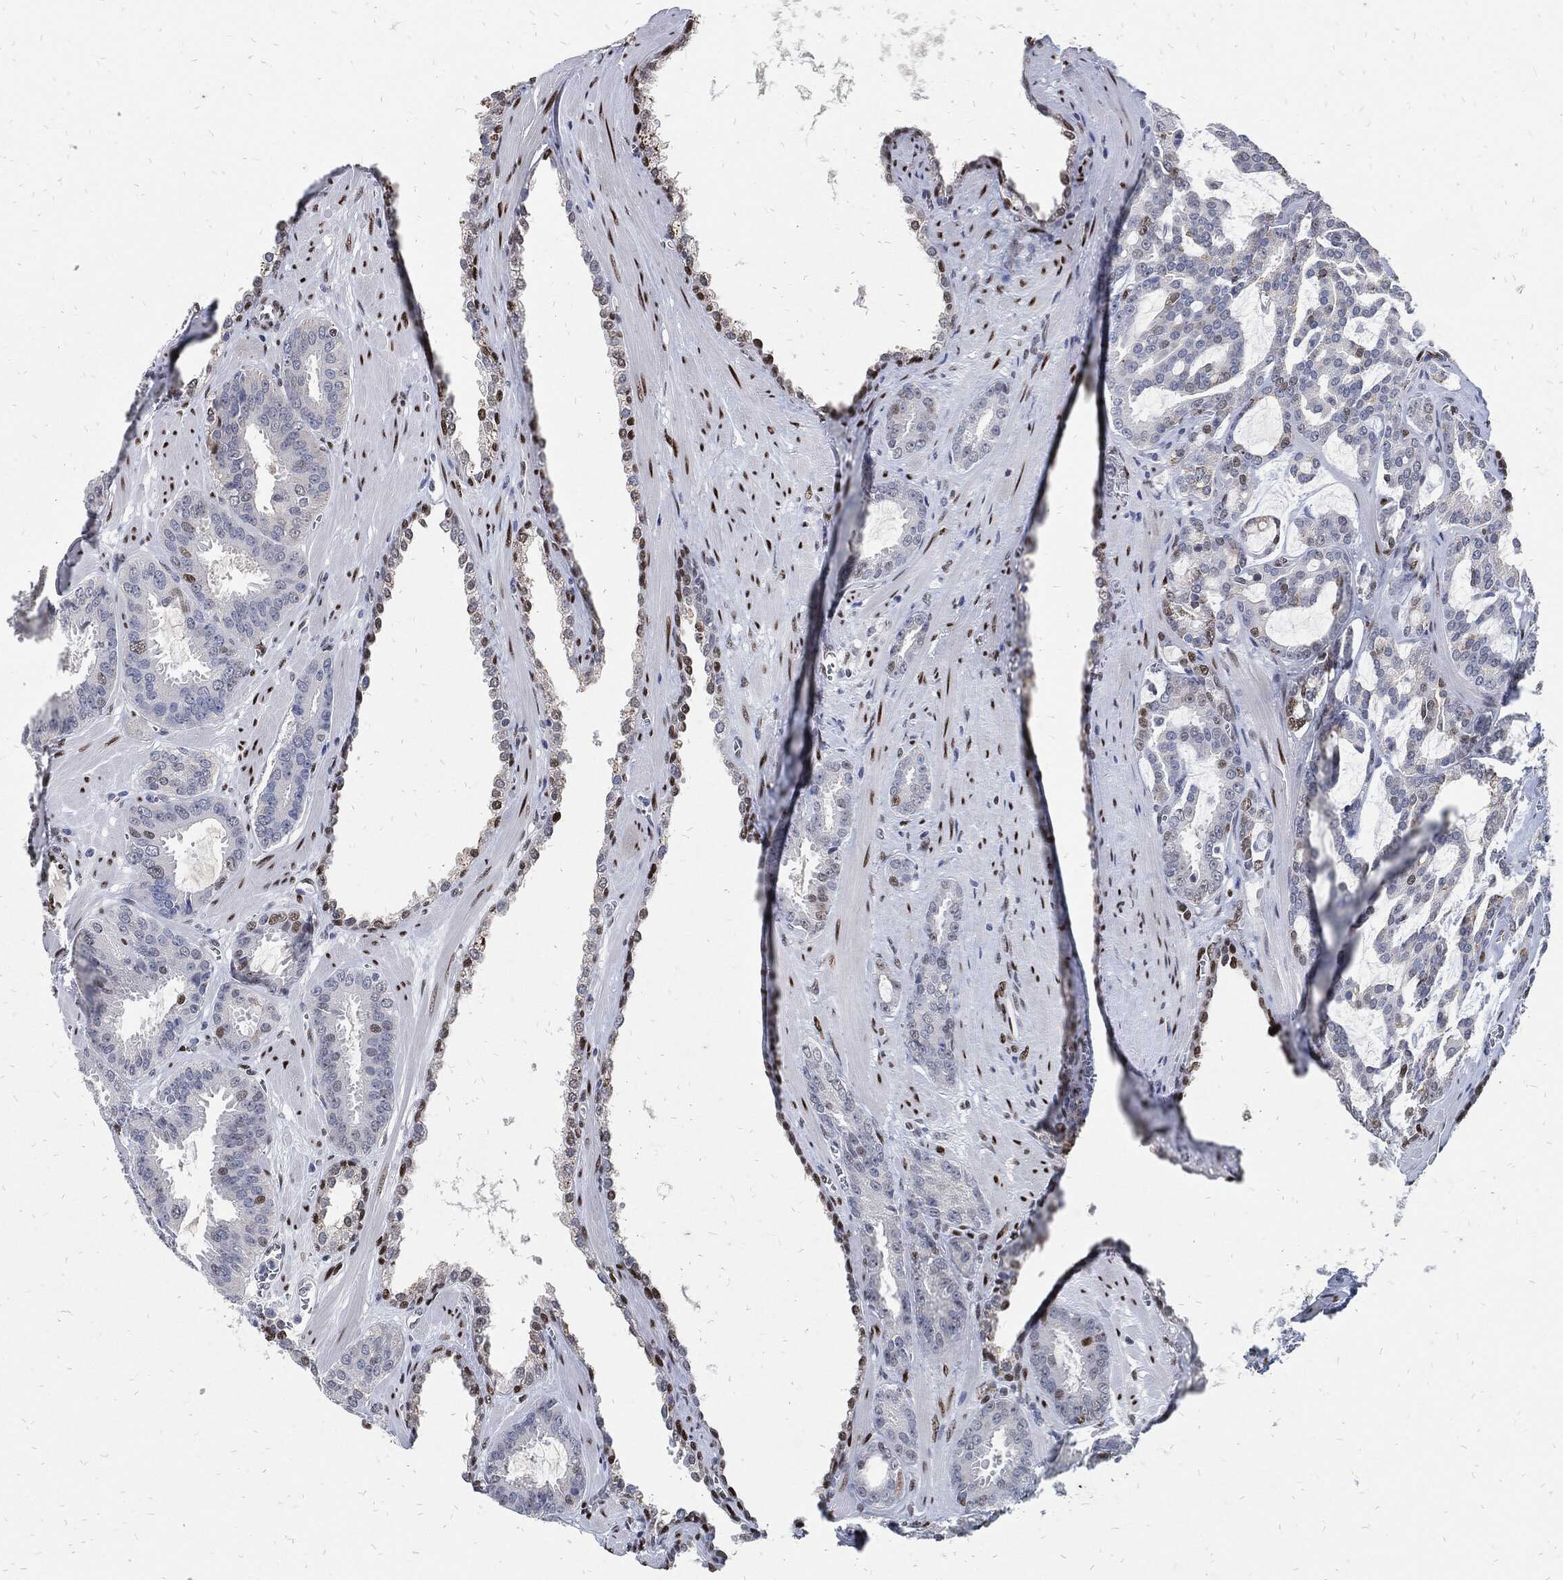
{"staining": {"intensity": "strong", "quantity": "<25%", "location": "nuclear"}, "tissue": "prostate cancer", "cell_type": "Tumor cells", "image_type": "cancer", "snomed": [{"axis": "morphology", "description": "Adenocarcinoma, NOS"}, {"axis": "topography", "description": "Prostate"}], "caption": "Protein expression analysis of human prostate cancer (adenocarcinoma) reveals strong nuclear positivity in about <25% of tumor cells.", "gene": "JUN", "patient": {"sex": "male", "age": 67}}